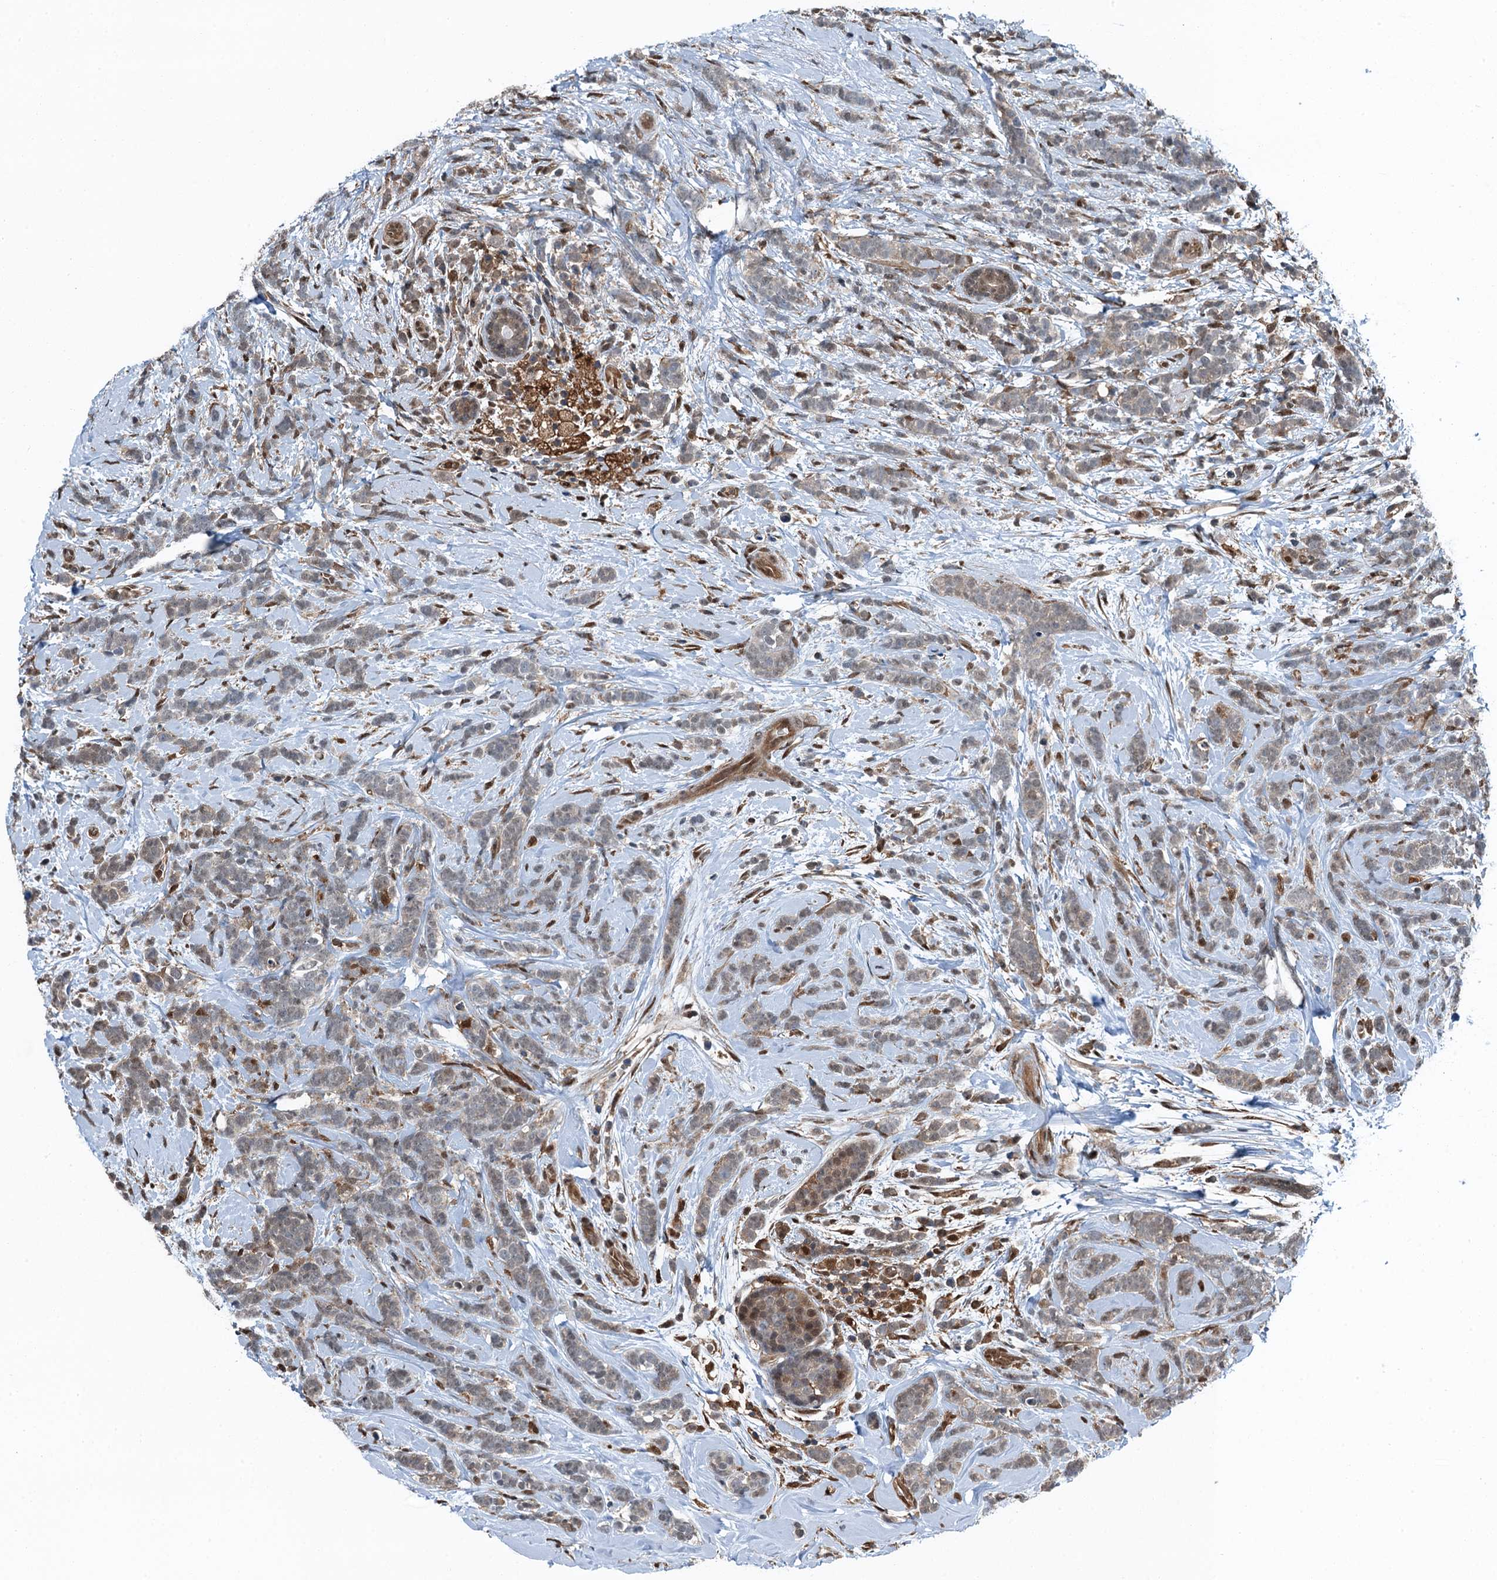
{"staining": {"intensity": "weak", "quantity": "<25%", "location": "cytoplasmic/membranous"}, "tissue": "breast cancer", "cell_type": "Tumor cells", "image_type": "cancer", "snomed": [{"axis": "morphology", "description": "Lobular carcinoma"}, {"axis": "topography", "description": "Breast"}], "caption": "Immunohistochemistry (IHC) micrograph of neoplastic tissue: lobular carcinoma (breast) stained with DAB displays no significant protein positivity in tumor cells.", "gene": "RNH1", "patient": {"sex": "female", "age": 58}}